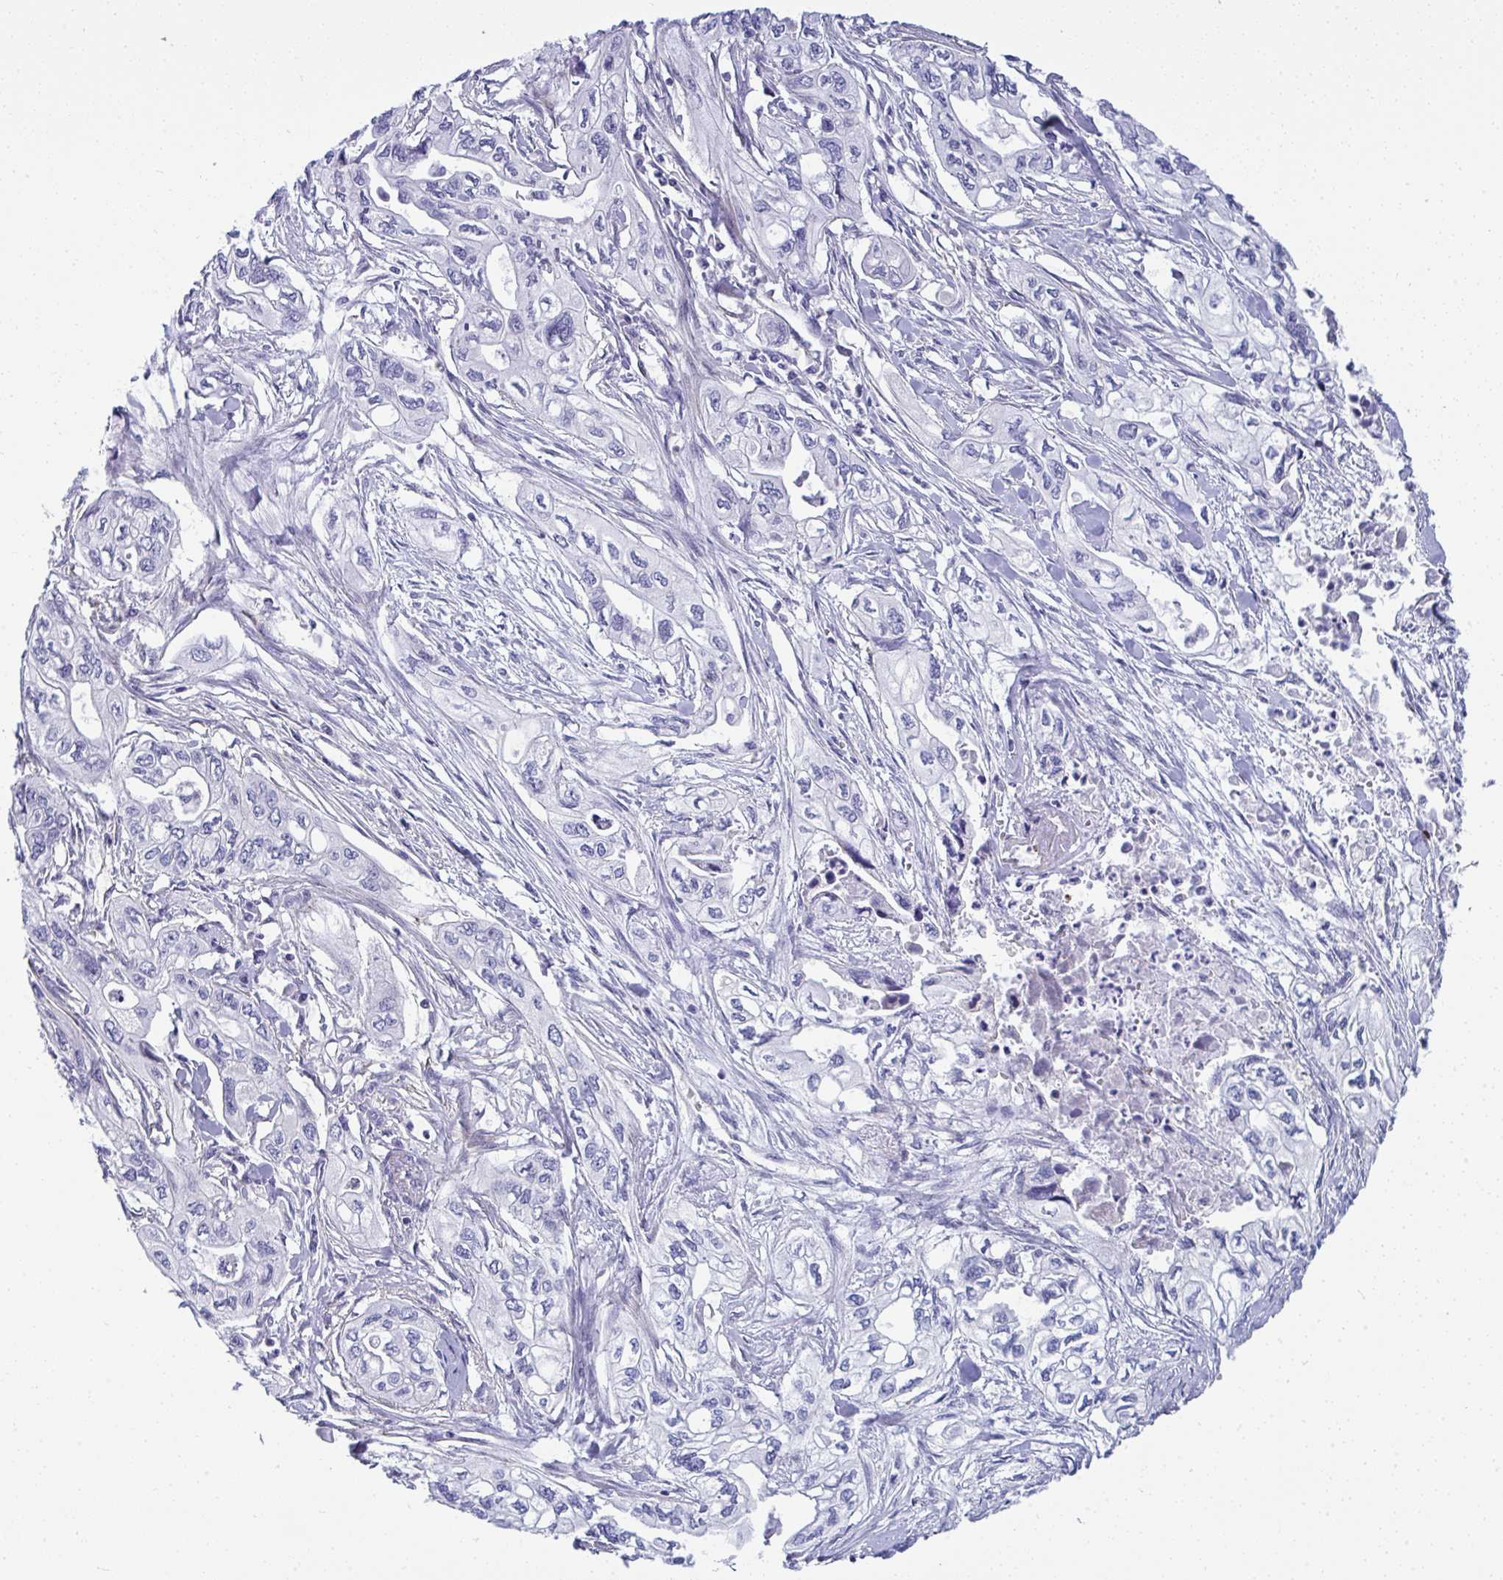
{"staining": {"intensity": "negative", "quantity": "none", "location": "none"}, "tissue": "pancreatic cancer", "cell_type": "Tumor cells", "image_type": "cancer", "snomed": [{"axis": "morphology", "description": "Adenocarcinoma, NOS"}, {"axis": "topography", "description": "Pancreas"}], "caption": "Immunohistochemical staining of pancreatic cancer demonstrates no significant positivity in tumor cells.", "gene": "MYL12A", "patient": {"sex": "male", "age": 68}}